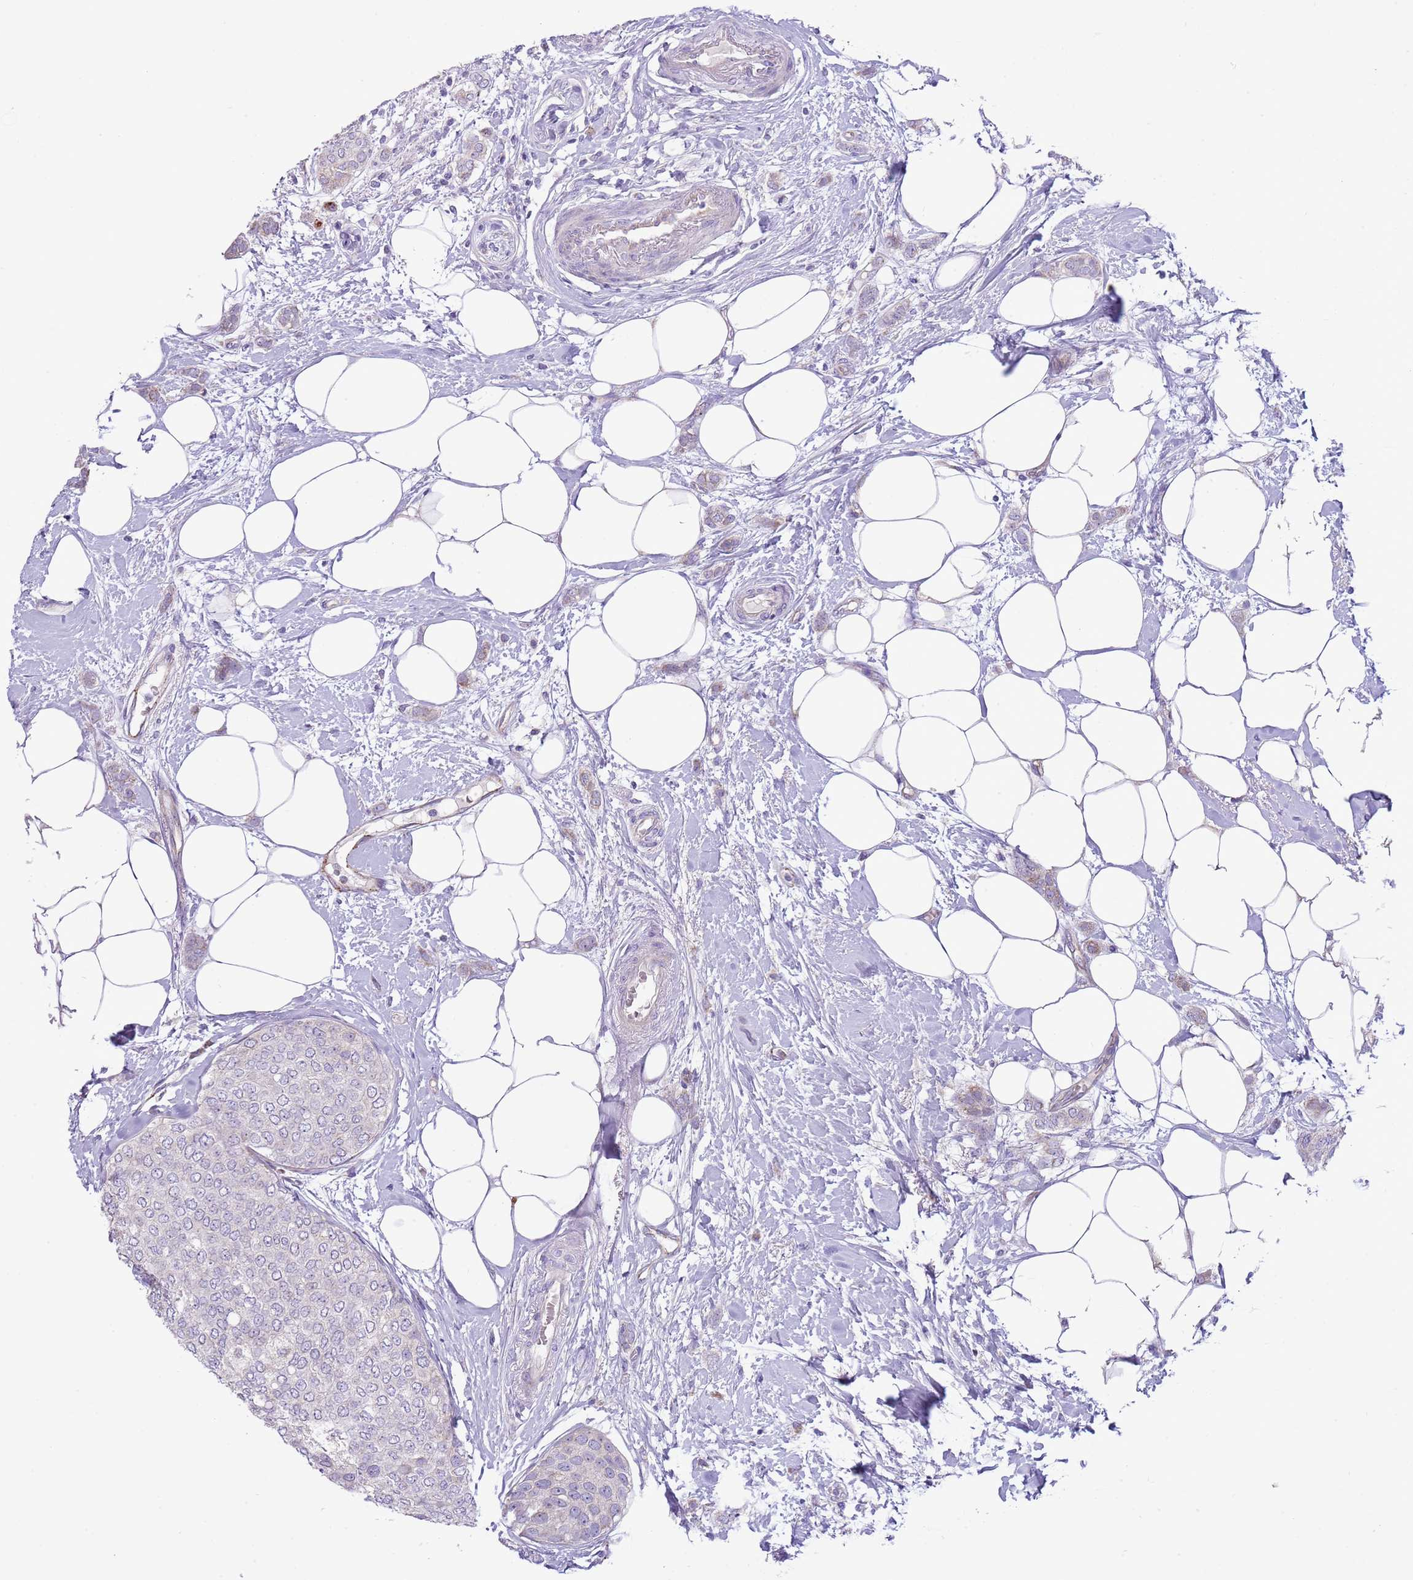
{"staining": {"intensity": "negative", "quantity": "none", "location": "none"}, "tissue": "breast cancer", "cell_type": "Tumor cells", "image_type": "cancer", "snomed": [{"axis": "morphology", "description": "Duct carcinoma"}, {"axis": "topography", "description": "Breast"}], "caption": "This is a histopathology image of immunohistochemistry staining of breast infiltrating ductal carcinoma, which shows no positivity in tumor cells. Nuclei are stained in blue.", "gene": "OAZ2", "patient": {"sex": "female", "age": 72}}